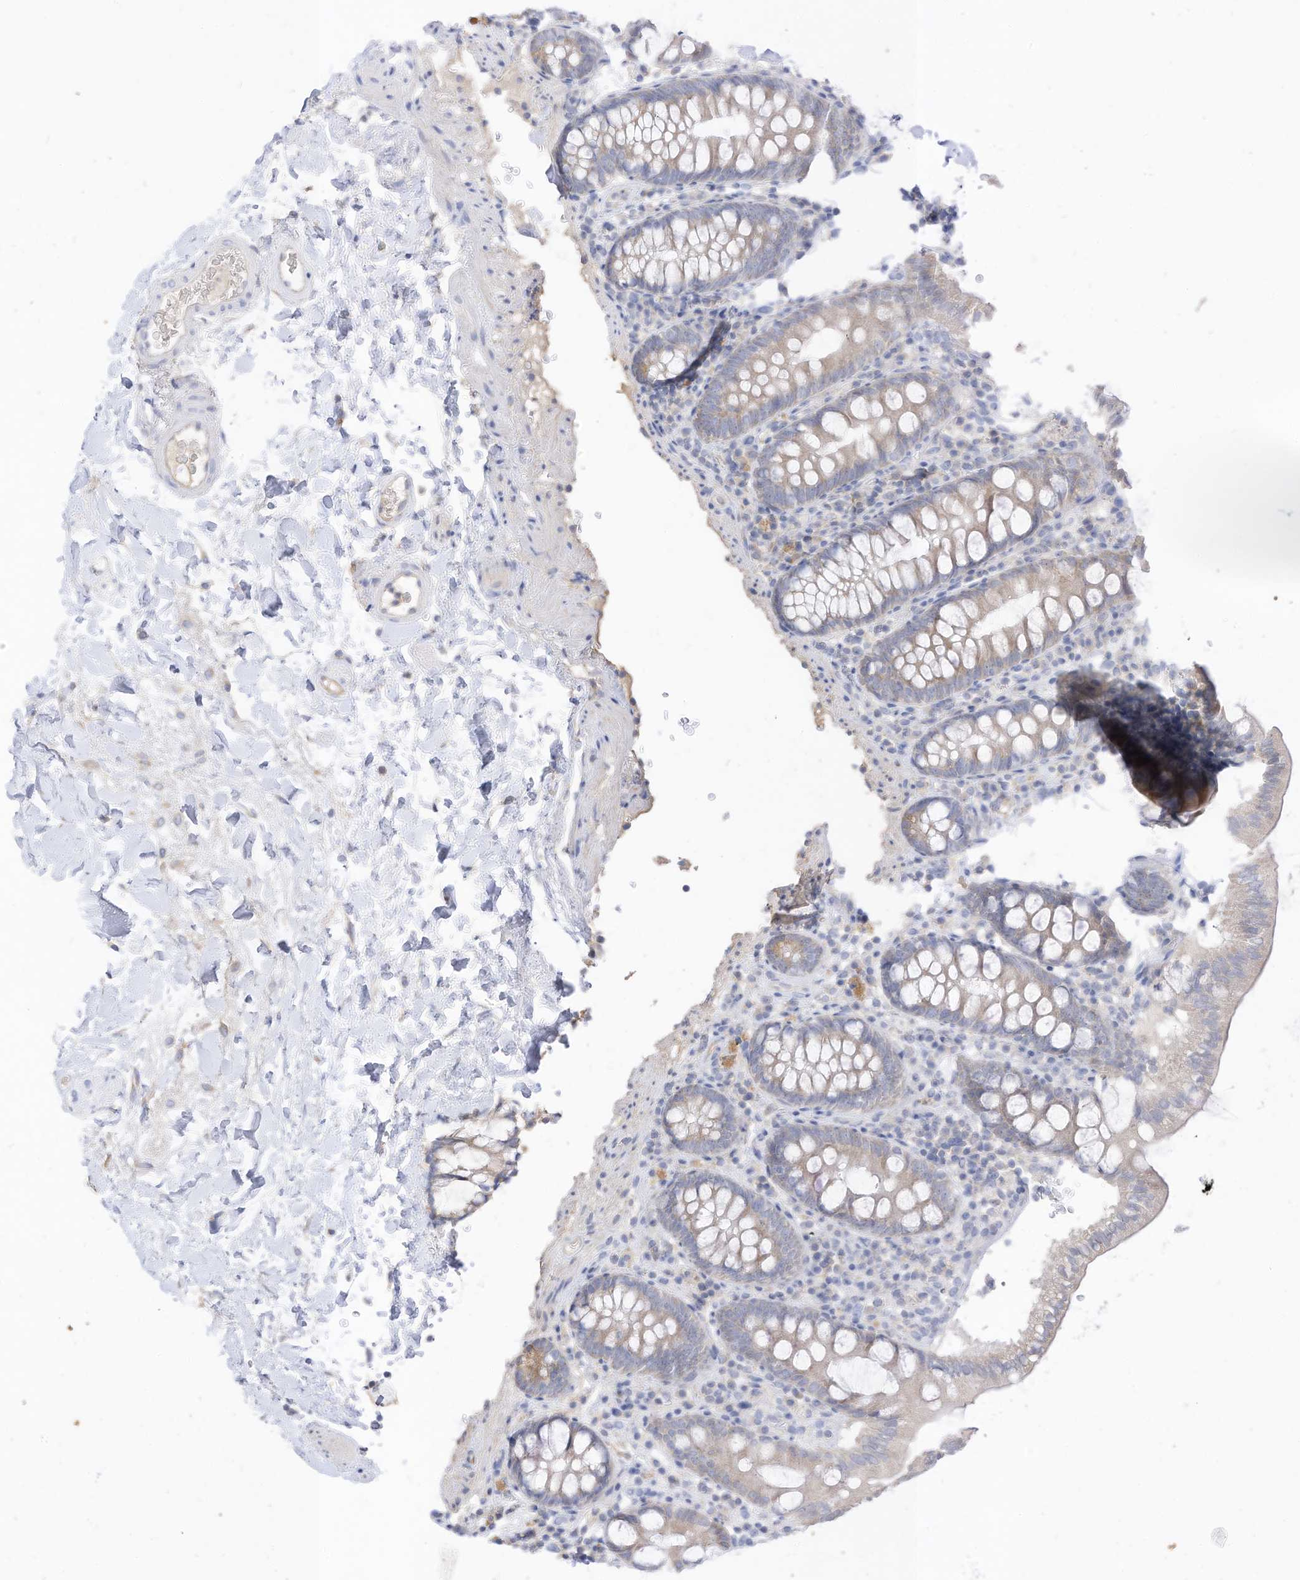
{"staining": {"intensity": "weak", "quantity": ">75%", "location": "cytoplasmic/membranous"}, "tissue": "colon", "cell_type": "Endothelial cells", "image_type": "normal", "snomed": [{"axis": "morphology", "description": "Normal tissue, NOS"}, {"axis": "topography", "description": "Colon"}], "caption": "A photomicrograph showing weak cytoplasmic/membranous staining in about >75% of endothelial cells in normal colon, as visualized by brown immunohistochemical staining.", "gene": "RASA2", "patient": {"sex": "female", "age": 79}}